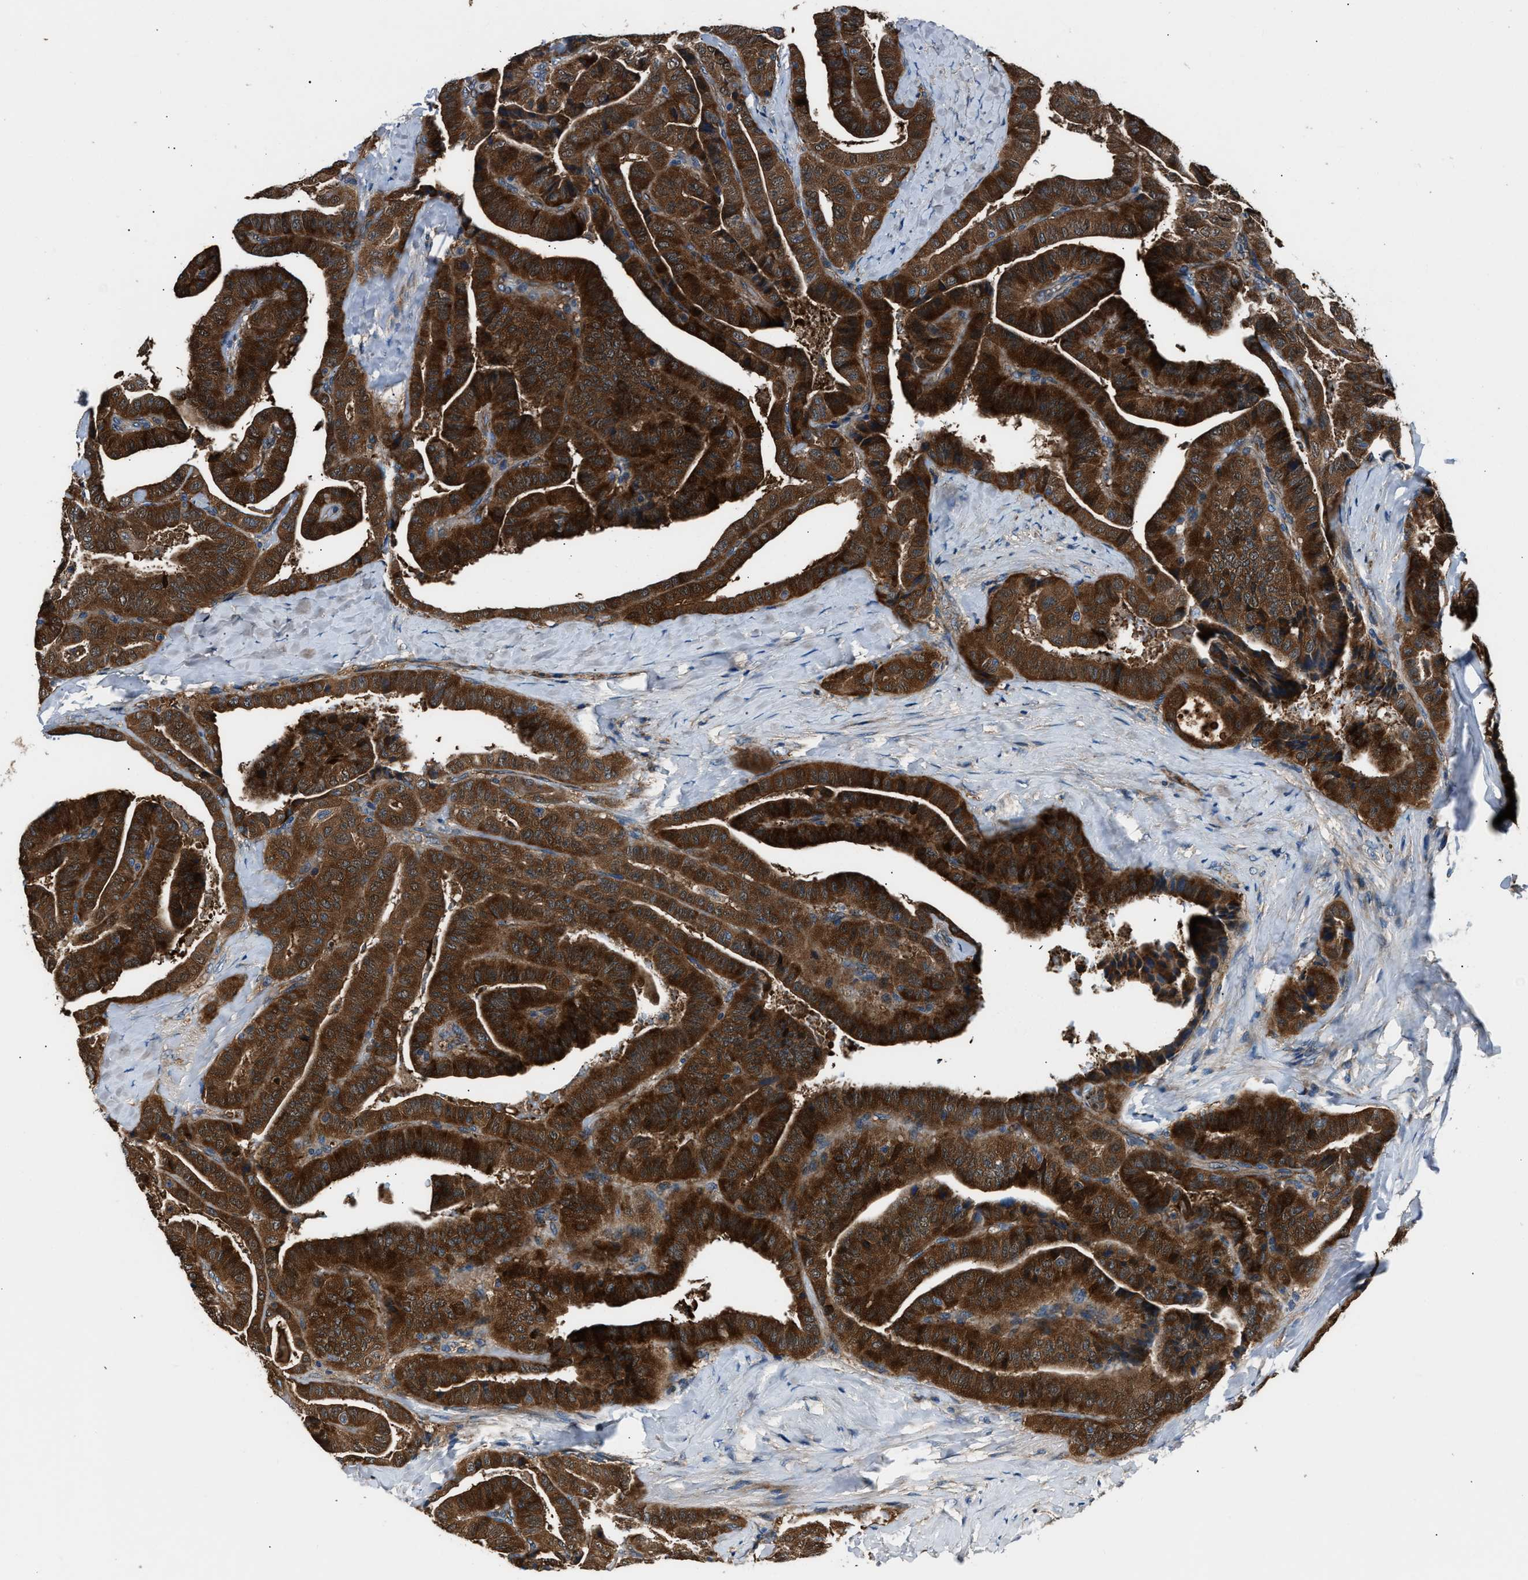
{"staining": {"intensity": "strong", "quantity": ">75%", "location": "cytoplasmic/membranous"}, "tissue": "thyroid cancer", "cell_type": "Tumor cells", "image_type": "cancer", "snomed": [{"axis": "morphology", "description": "Papillary adenocarcinoma, NOS"}, {"axis": "topography", "description": "Thyroid gland"}], "caption": "Immunohistochemistry (IHC) photomicrograph of human papillary adenocarcinoma (thyroid) stained for a protein (brown), which demonstrates high levels of strong cytoplasmic/membranous expression in about >75% of tumor cells.", "gene": "GGCT", "patient": {"sex": "male", "age": 77}}